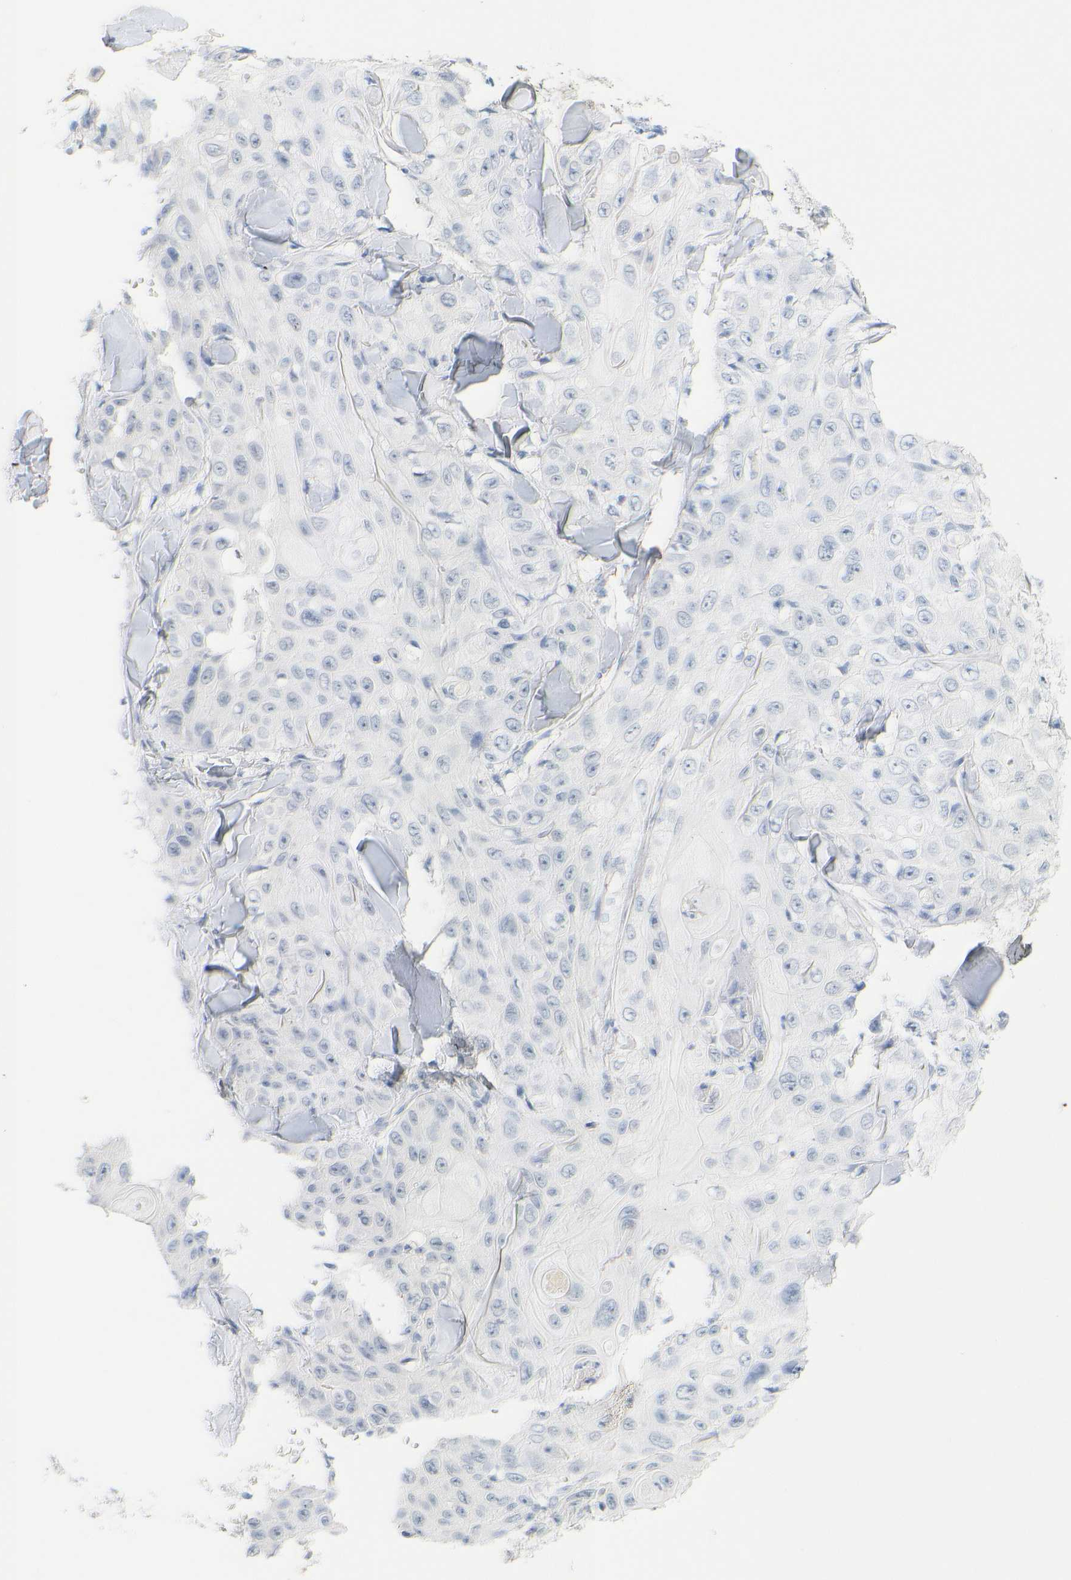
{"staining": {"intensity": "negative", "quantity": "none", "location": "none"}, "tissue": "skin cancer", "cell_type": "Tumor cells", "image_type": "cancer", "snomed": [{"axis": "morphology", "description": "Squamous cell carcinoma, NOS"}, {"axis": "topography", "description": "Skin"}], "caption": "Protein analysis of skin cancer exhibits no significant expression in tumor cells. (DAB immunohistochemistry (IHC) visualized using brightfield microscopy, high magnification).", "gene": "OPN1SW", "patient": {"sex": "male", "age": 86}}